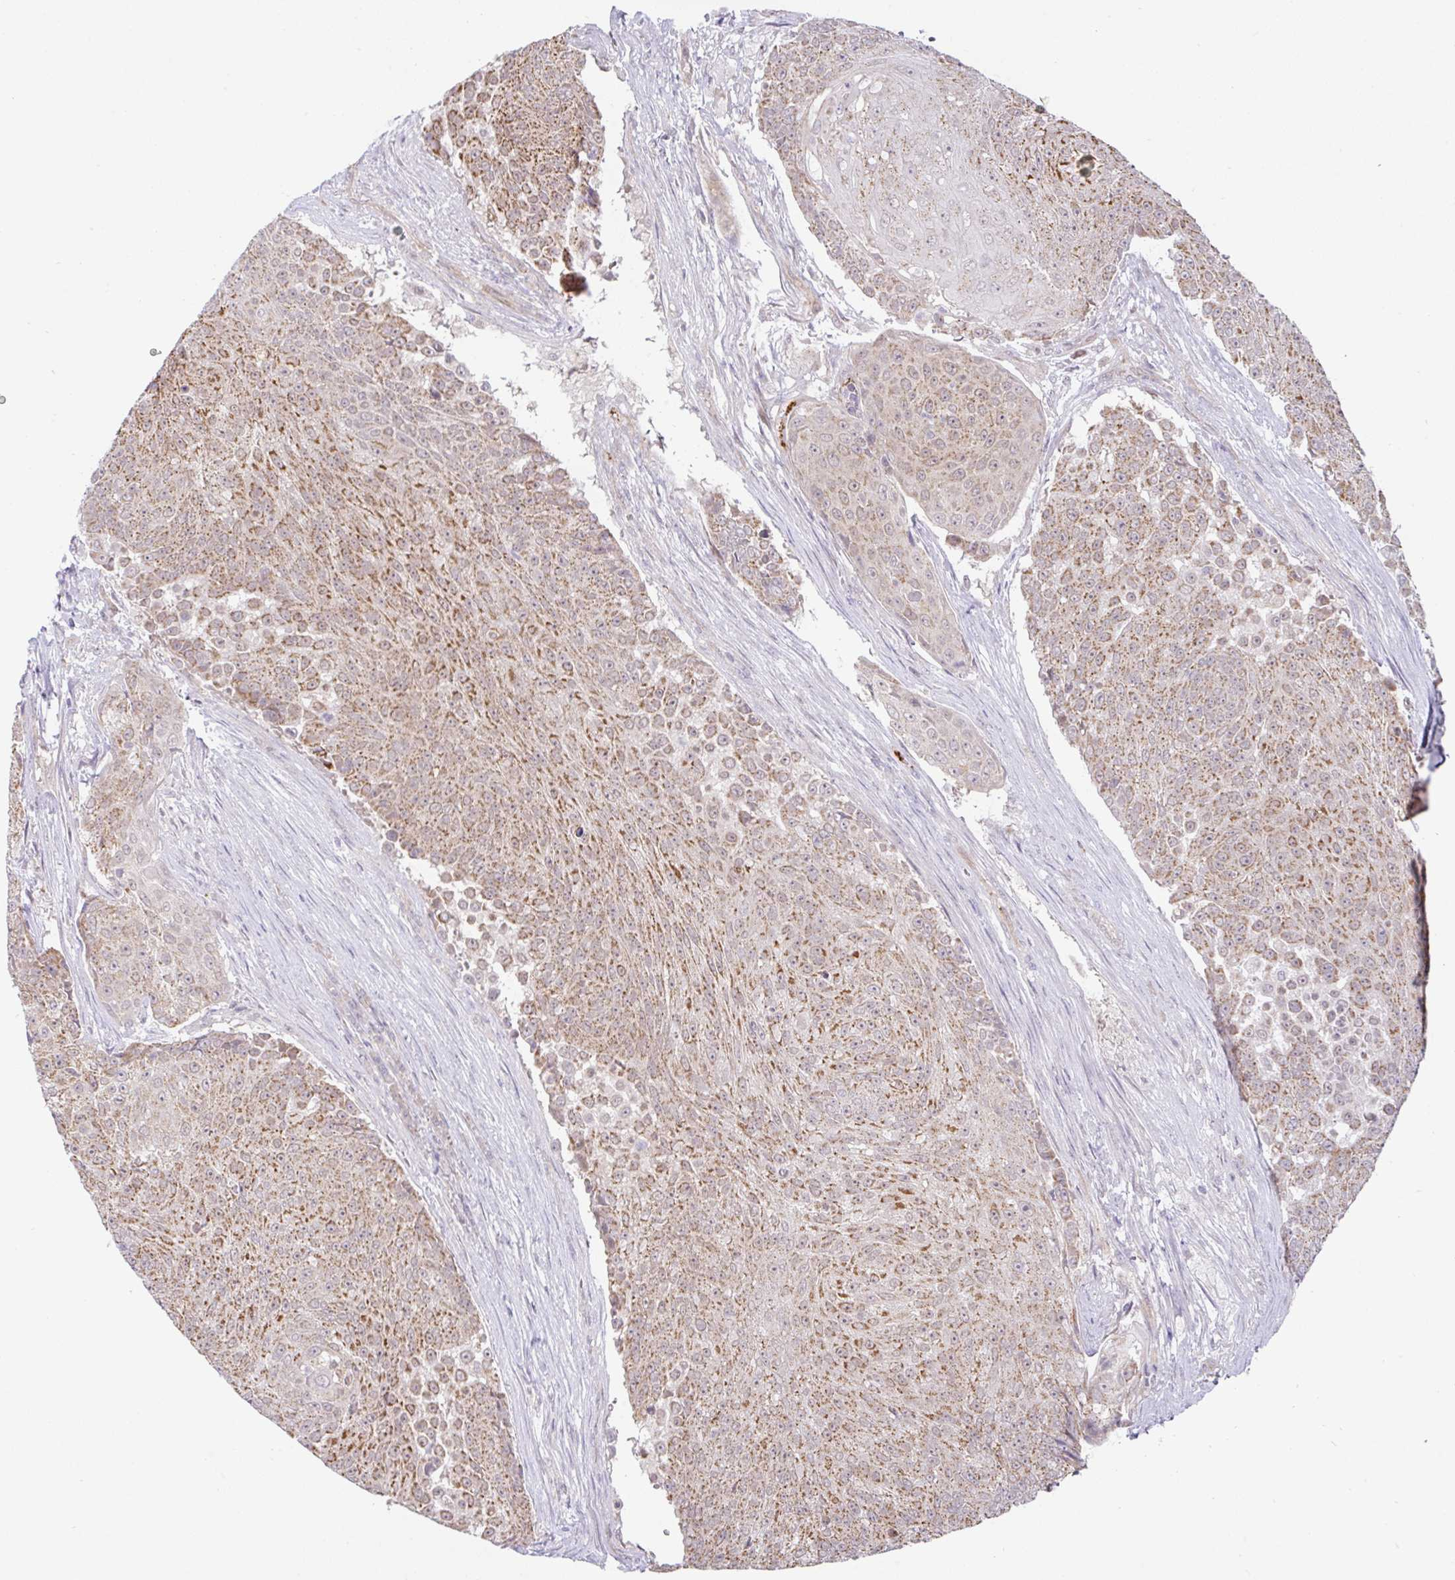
{"staining": {"intensity": "moderate", "quantity": ">75%", "location": "cytoplasmic/membranous"}, "tissue": "urothelial cancer", "cell_type": "Tumor cells", "image_type": "cancer", "snomed": [{"axis": "morphology", "description": "Urothelial carcinoma, High grade"}, {"axis": "topography", "description": "Urinary bladder"}], "caption": "A medium amount of moderate cytoplasmic/membranous expression is identified in approximately >75% of tumor cells in urothelial cancer tissue. (Brightfield microscopy of DAB IHC at high magnification).", "gene": "DLEU7", "patient": {"sex": "female", "age": 63}}